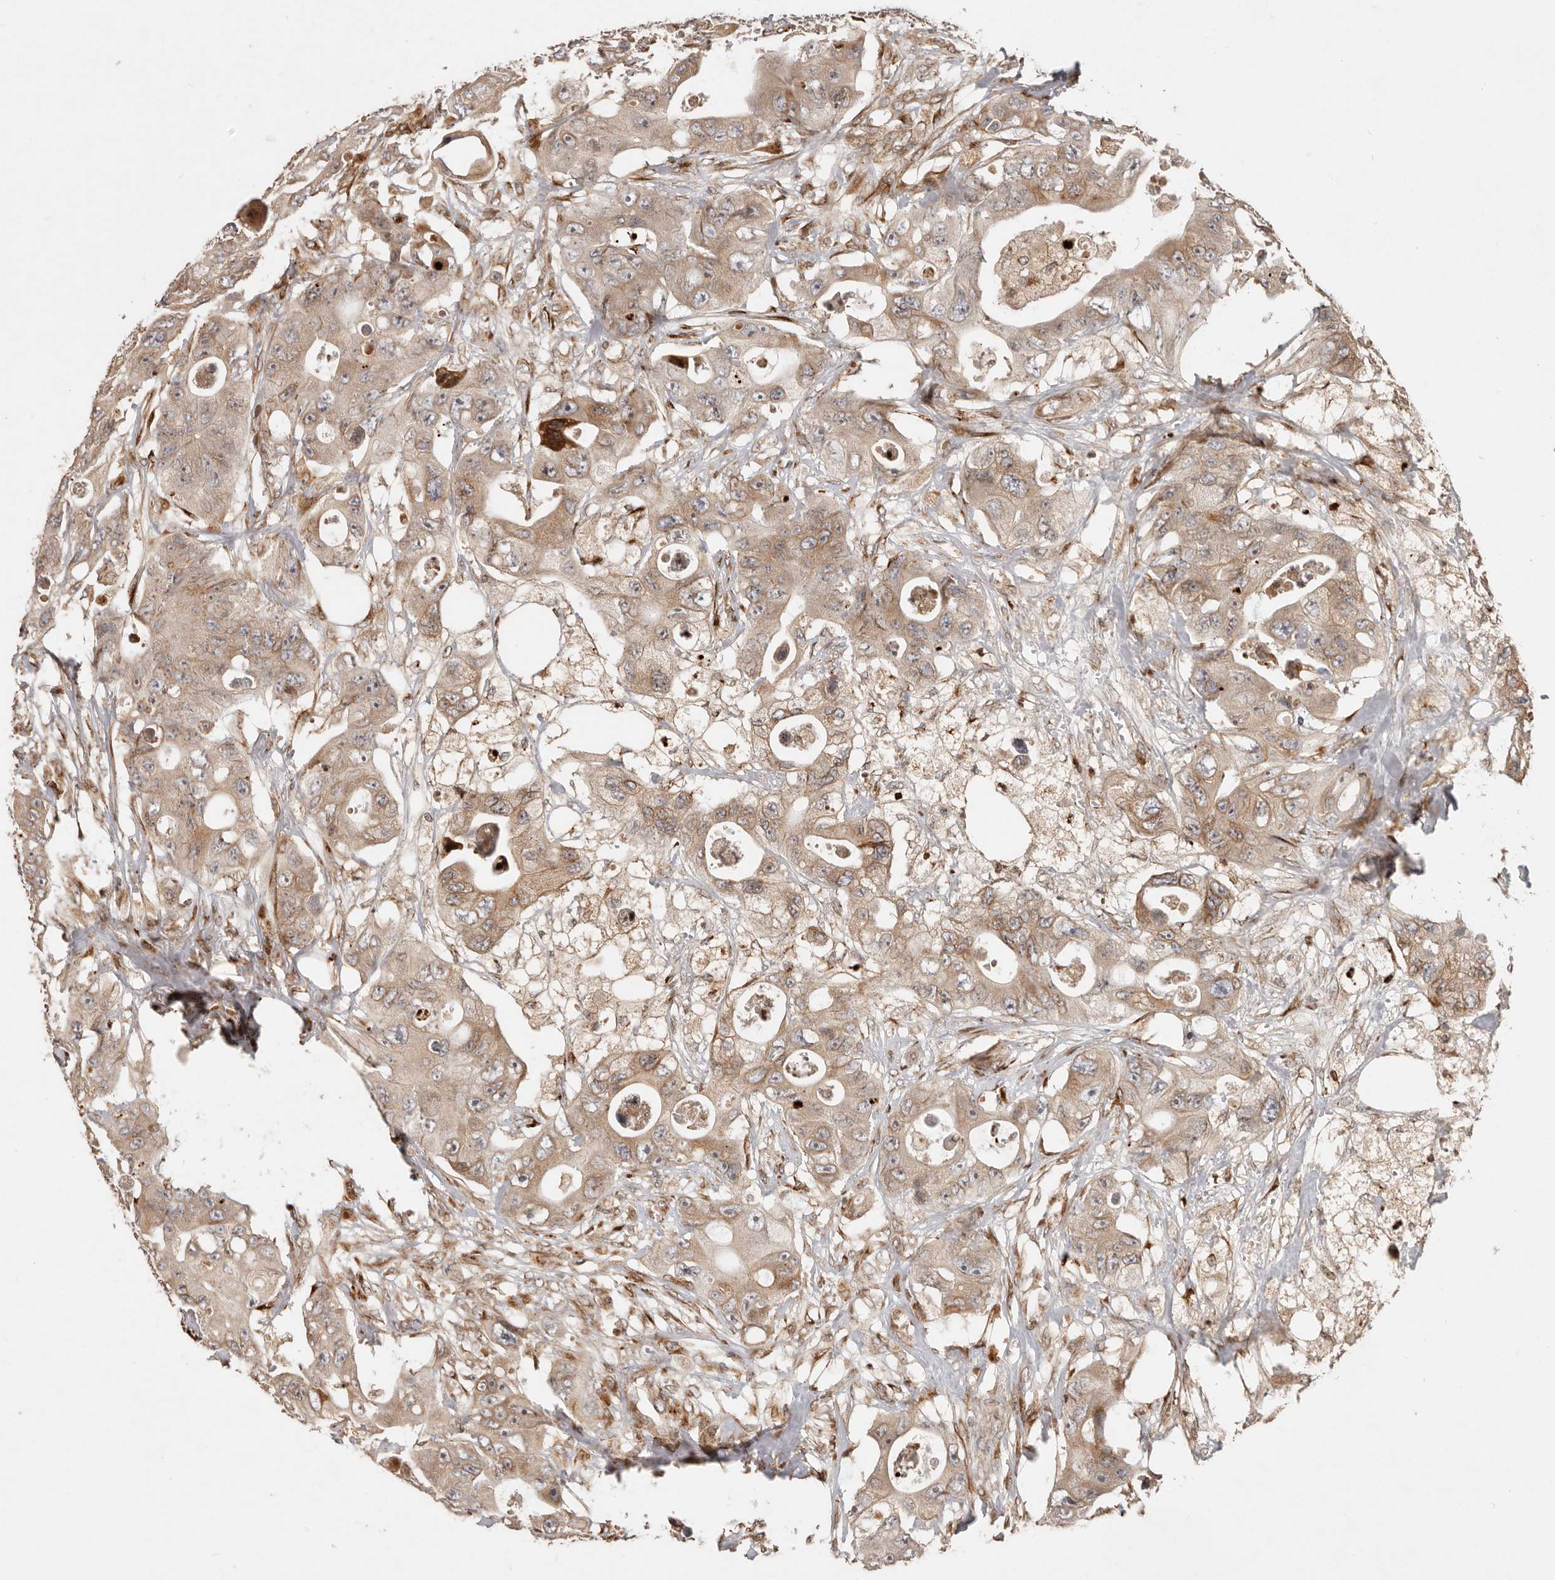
{"staining": {"intensity": "weak", "quantity": ">75%", "location": "cytoplasmic/membranous"}, "tissue": "colorectal cancer", "cell_type": "Tumor cells", "image_type": "cancer", "snomed": [{"axis": "morphology", "description": "Adenocarcinoma, NOS"}, {"axis": "topography", "description": "Colon"}], "caption": "Human colorectal adenocarcinoma stained for a protein (brown) demonstrates weak cytoplasmic/membranous positive positivity in about >75% of tumor cells.", "gene": "TRIM4", "patient": {"sex": "female", "age": 46}}